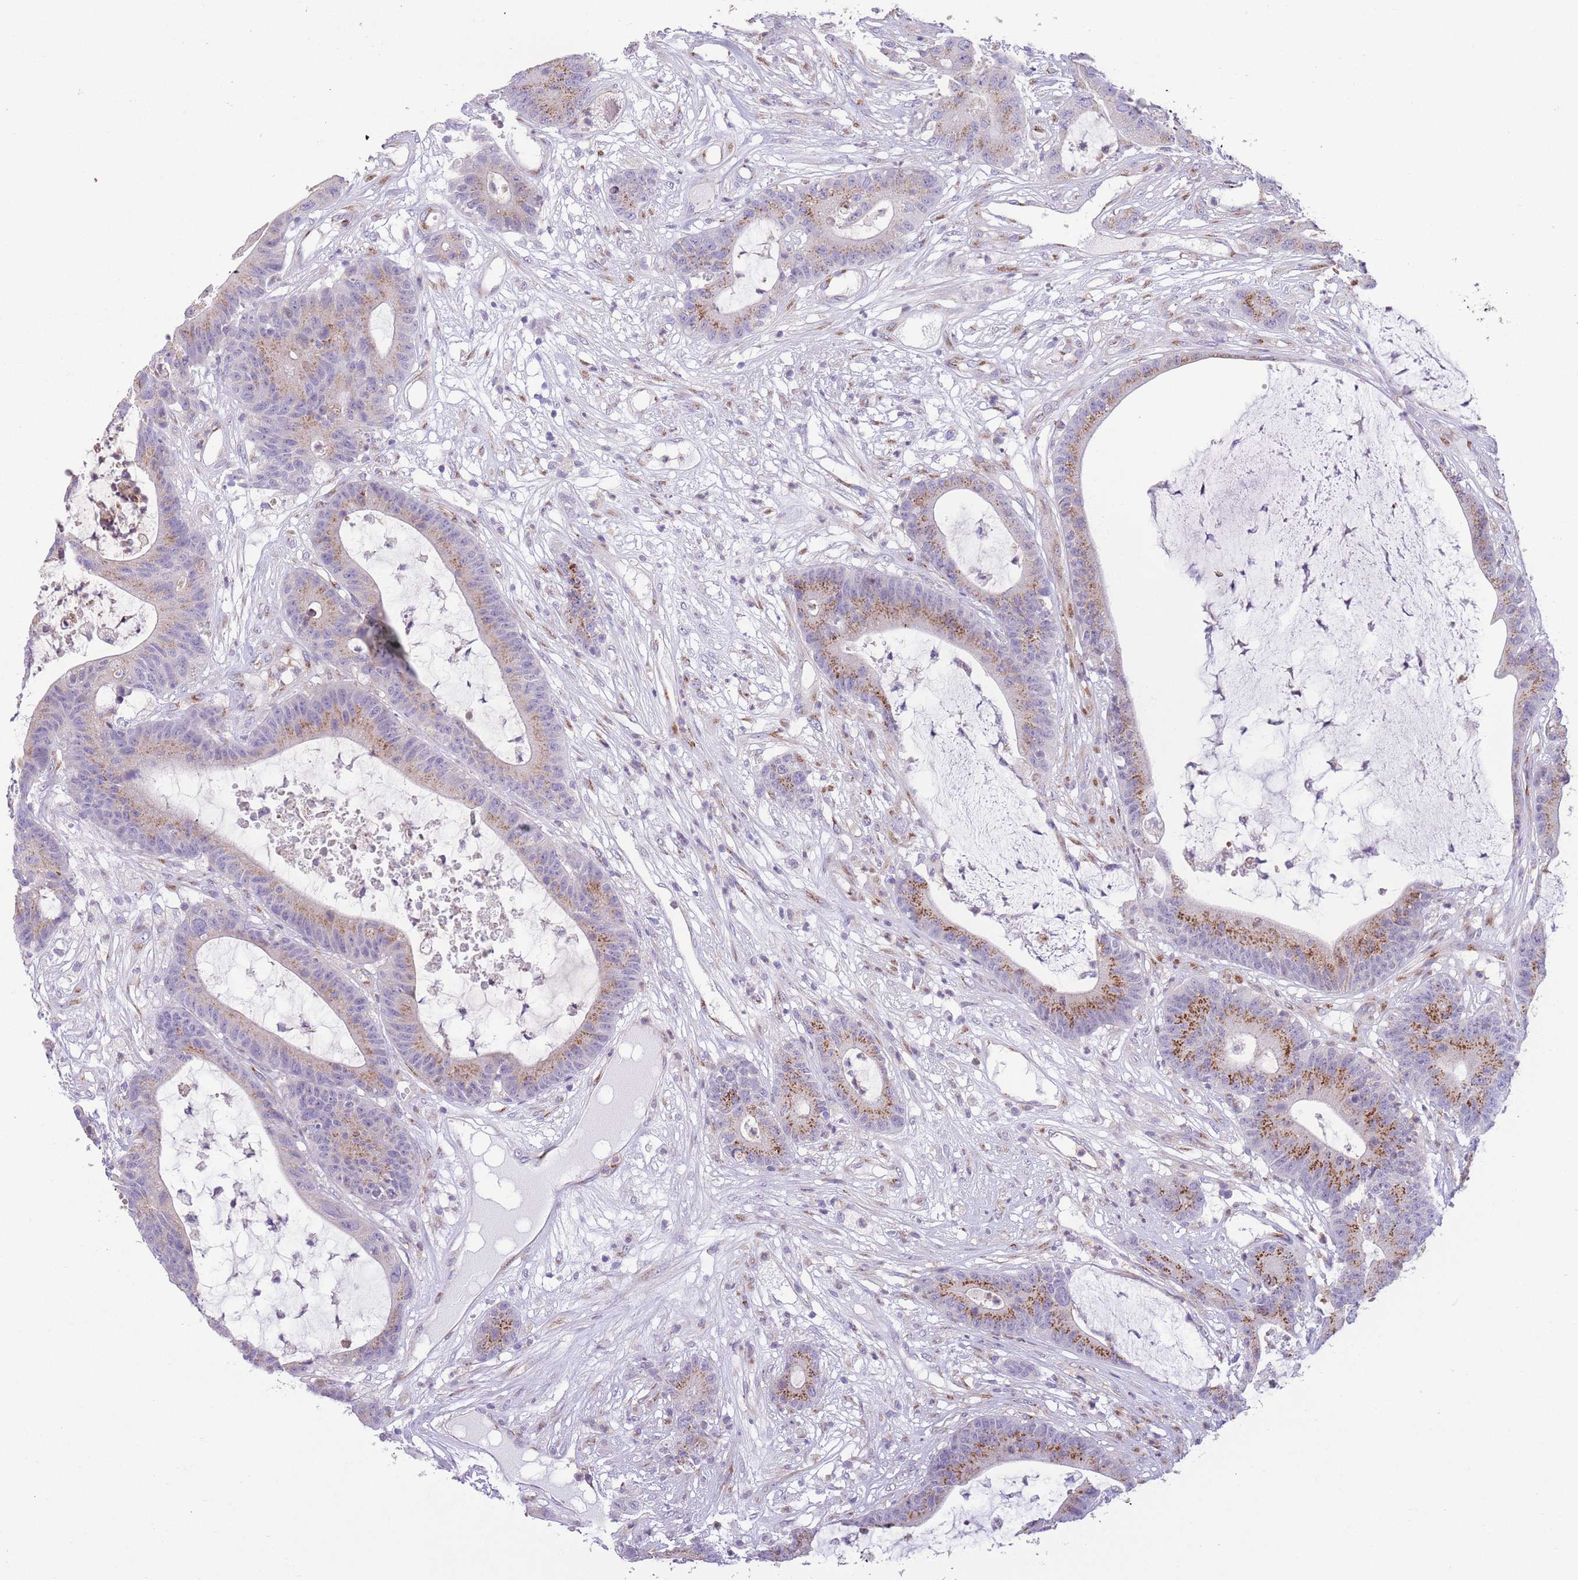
{"staining": {"intensity": "strong", "quantity": "25%-75%", "location": "cytoplasmic/membranous"}, "tissue": "colorectal cancer", "cell_type": "Tumor cells", "image_type": "cancer", "snomed": [{"axis": "morphology", "description": "Adenocarcinoma, NOS"}, {"axis": "topography", "description": "Colon"}], "caption": "Human colorectal cancer (adenocarcinoma) stained for a protein (brown) shows strong cytoplasmic/membranous positive positivity in about 25%-75% of tumor cells.", "gene": "C20orf96", "patient": {"sex": "female", "age": 84}}